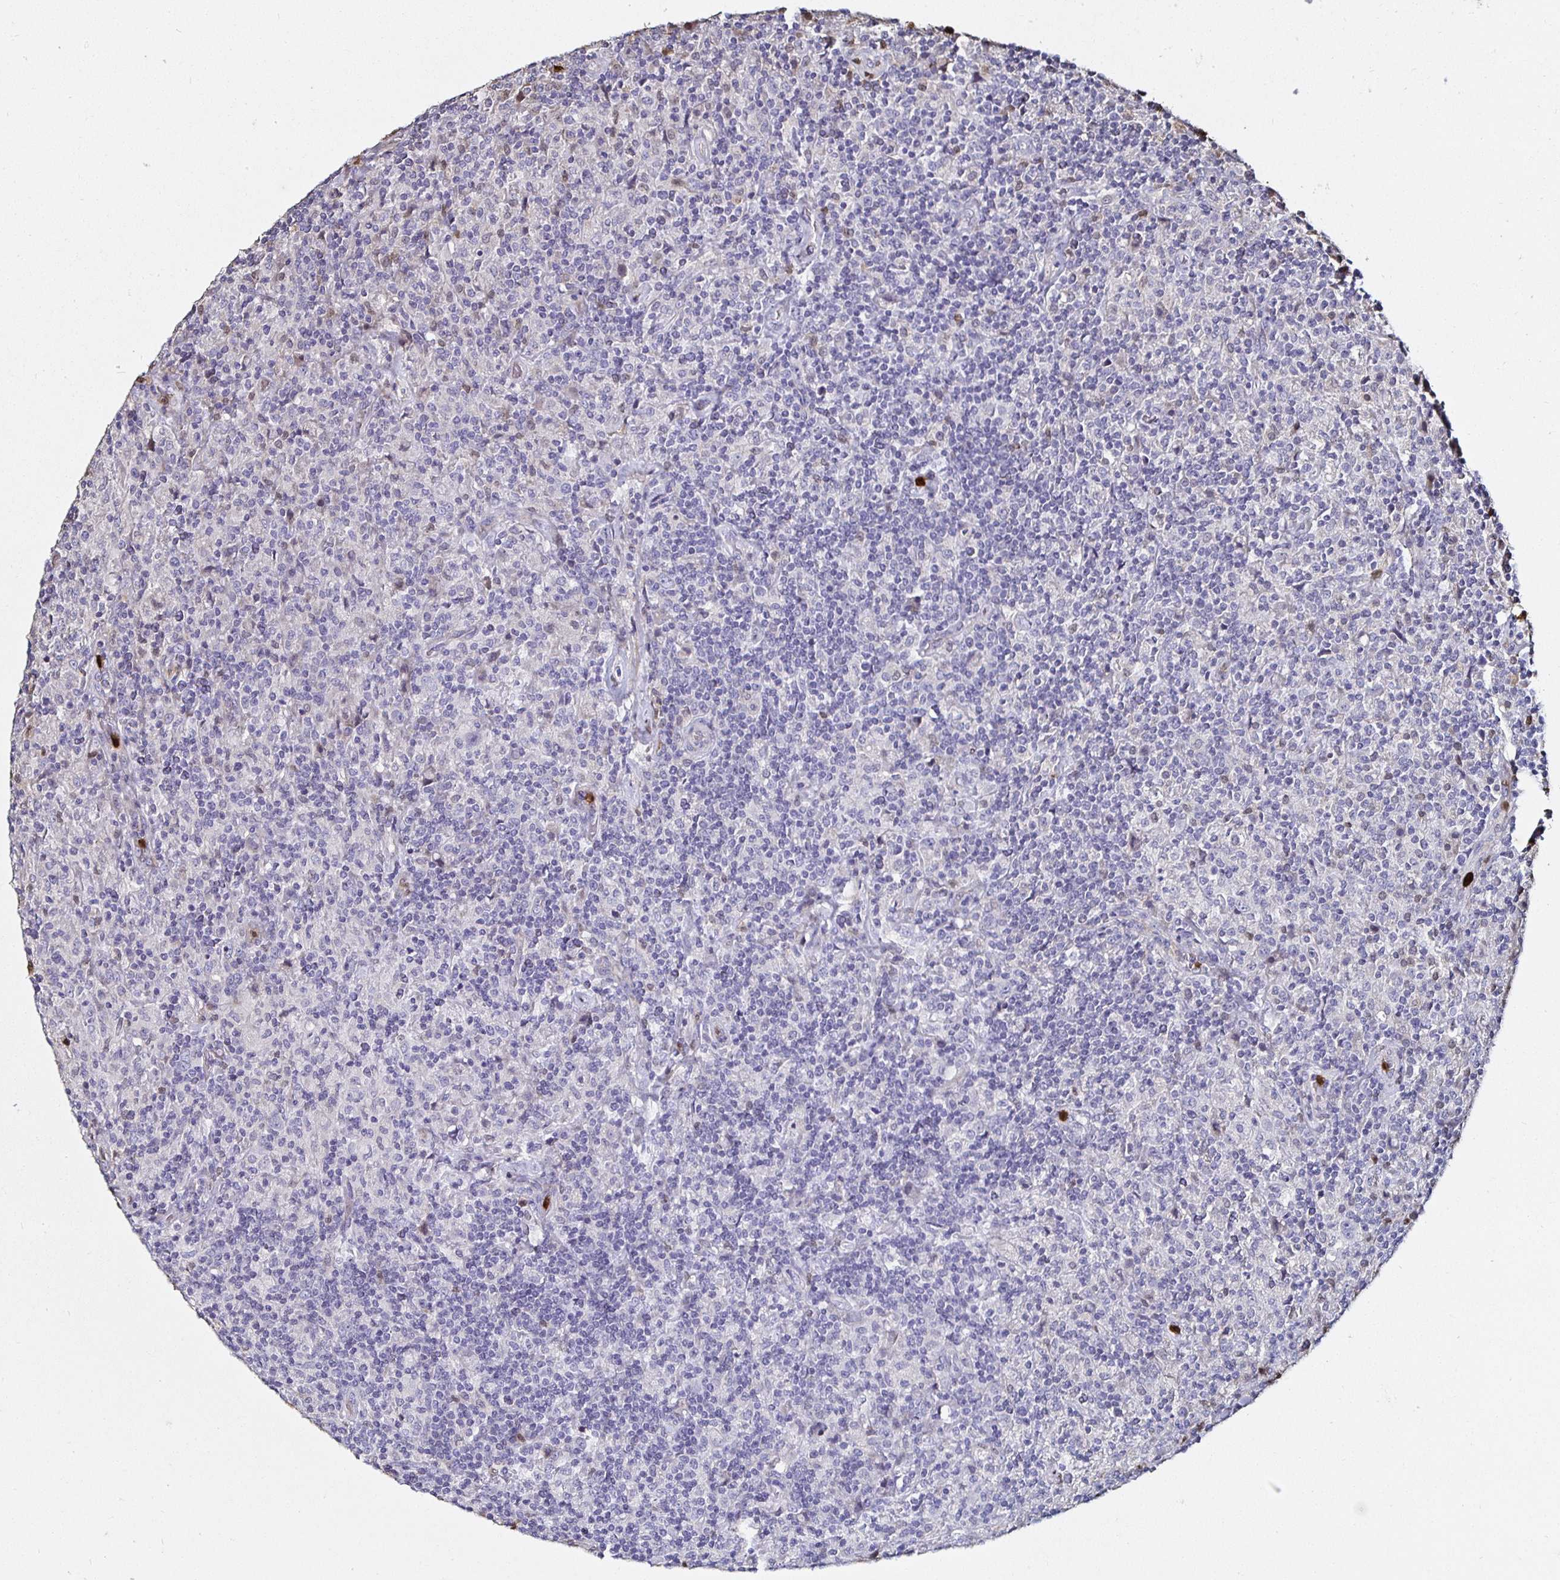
{"staining": {"intensity": "negative", "quantity": "none", "location": "none"}, "tissue": "lymphoma", "cell_type": "Tumor cells", "image_type": "cancer", "snomed": [{"axis": "morphology", "description": "Hodgkin's disease, NOS"}, {"axis": "topography", "description": "Lymph node"}], "caption": "Protein analysis of Hodgkin's disease reveals no significant staining in tumor cells.", "gene": "TLR4", "patient": {"sex": "male", "age": 70}}